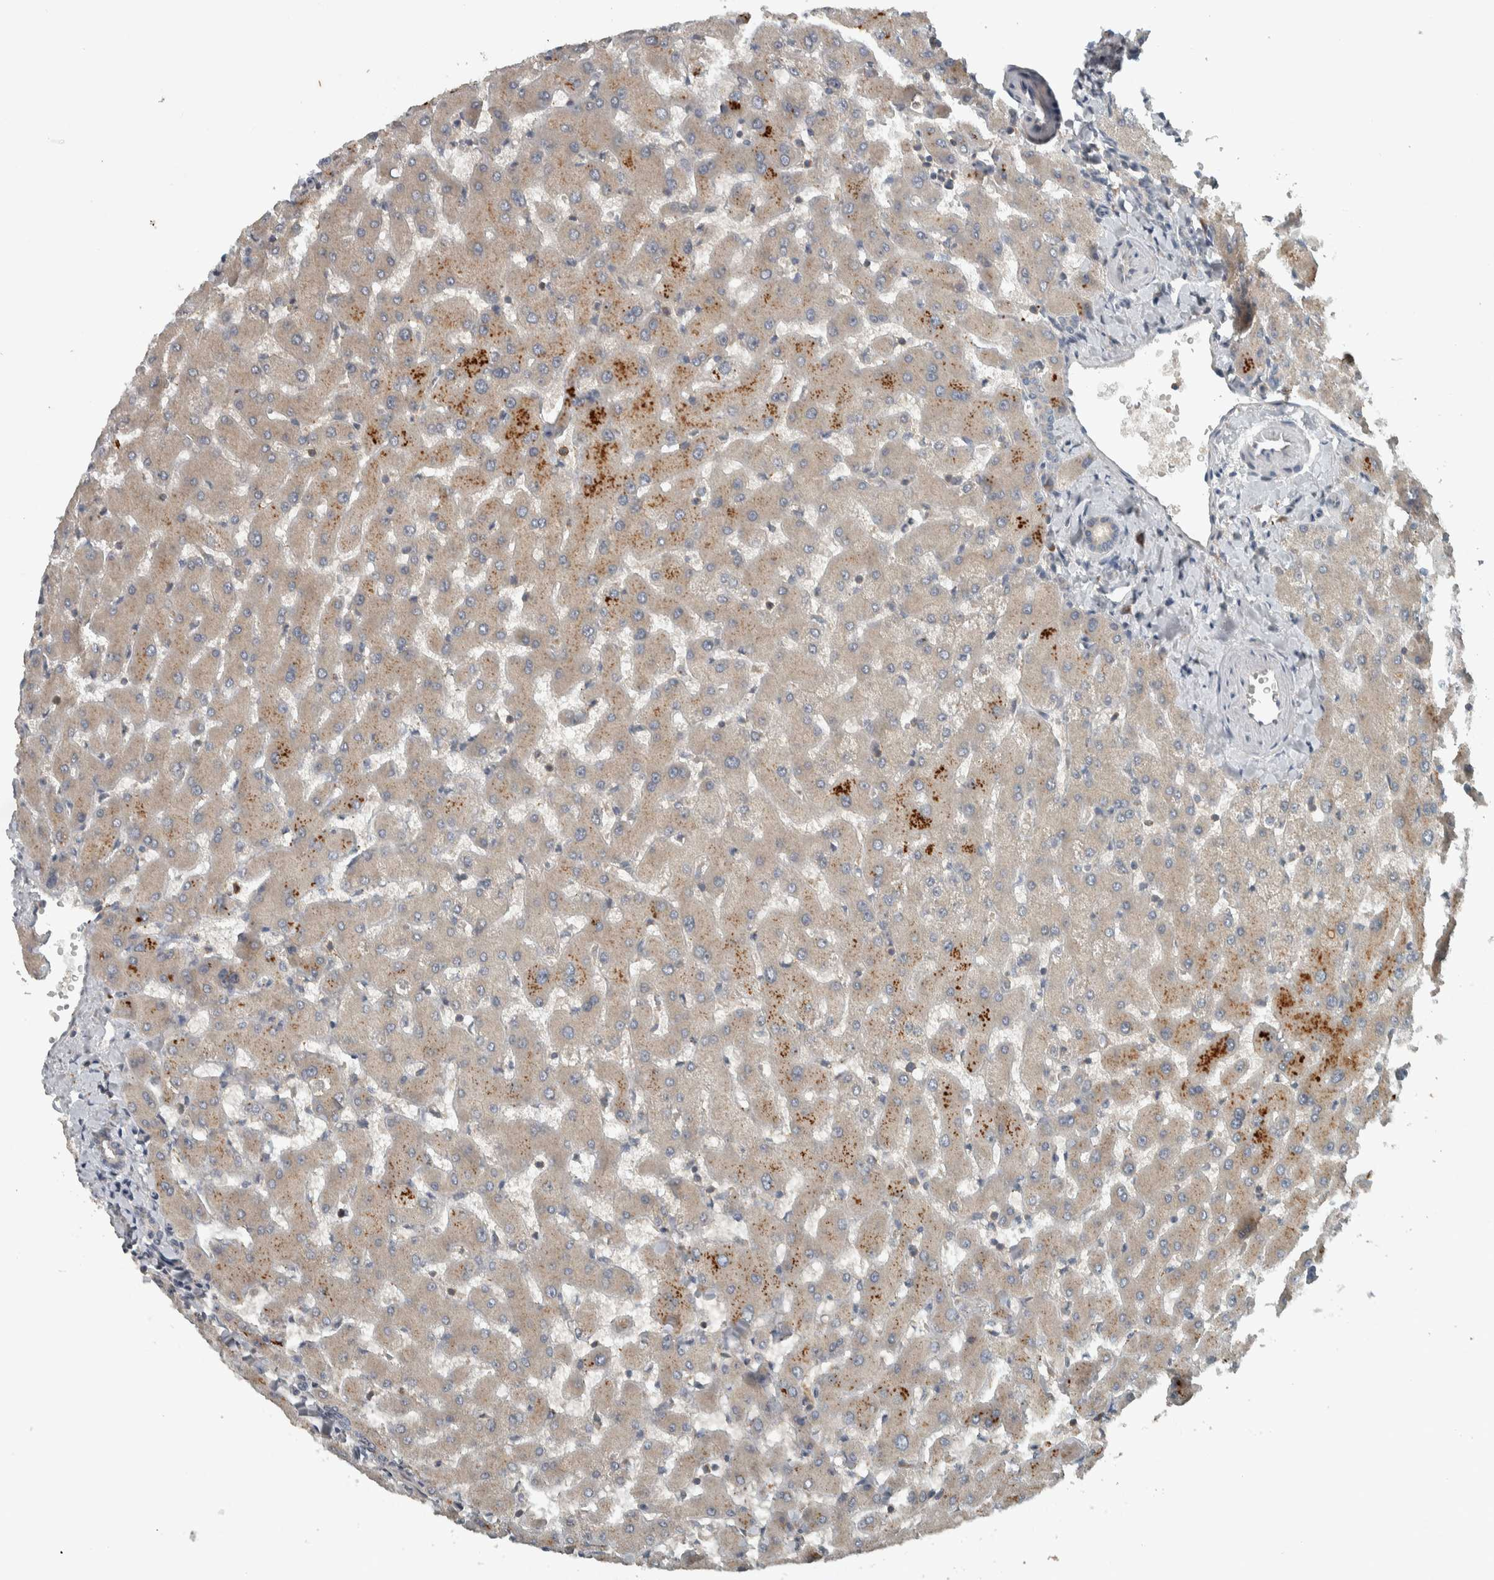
{"staining": {"intensity": "negative", "quantity": "none", "location": "none"}, "tissue": "liver", "cell_type": "Cholangiocytes", "image_type": "normal", "snomed": [{"axis": "morphology", "description": "Normal tissue, NOS"}, {"axis": "topography", "description": "Liver"}], "caption": "This is an immunohistochemistry image of normal human liver. There is no expression in cholangiocytes.", "gene": "CLCN2", "patient": {"sex": "female", "age": 63}}